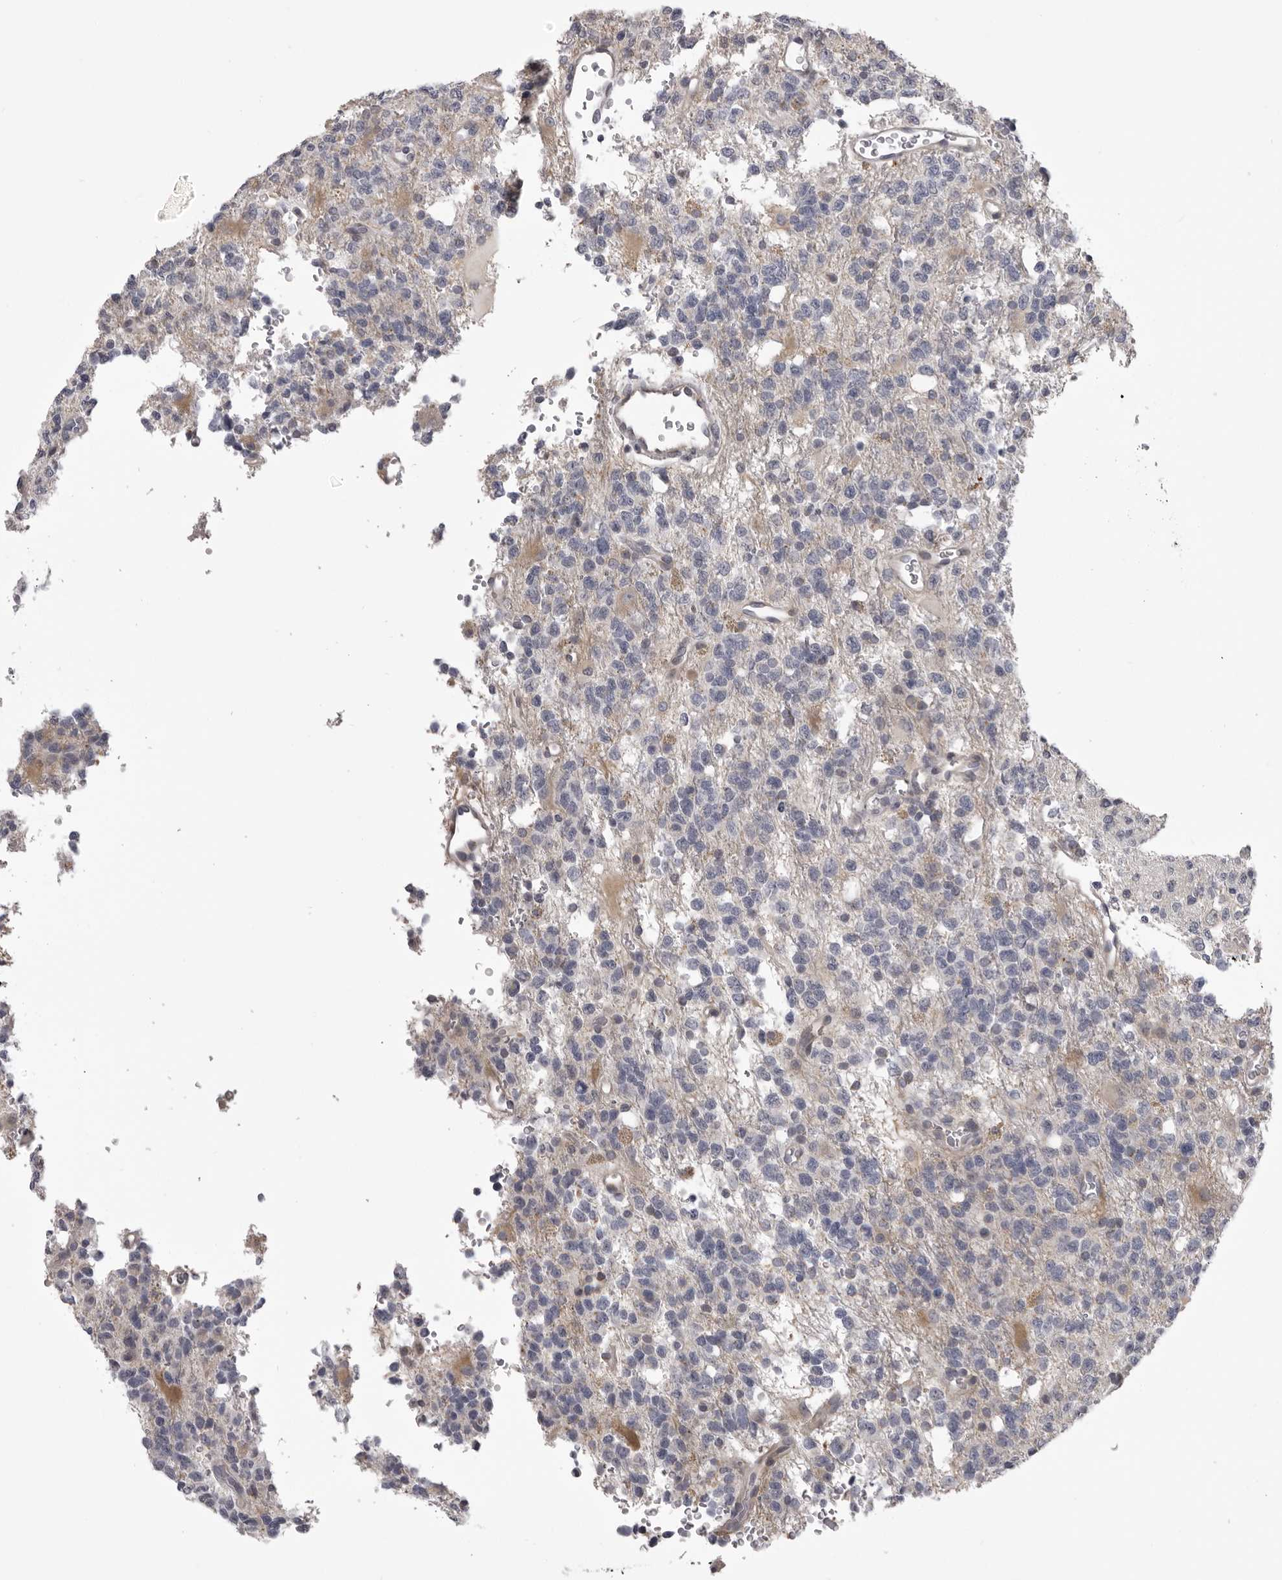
{"staining": {"intensity": "negative", "quantity": "none", "location": "none"}, "tissue": "glioma", "cell_type": "Tumor cells", "image_type": "cancer", "snomed": [{"axis": "morphology", "description": "Glioma, malignant, High grade"}, {"axis": "topography", "description": "Brain"}], "caption": "Immunohistochemical staining of human glioma demonstrates no significant expression in tumor cells.", "gene": "NCEH1", "patient": {"sex": "female", "age": 62}}